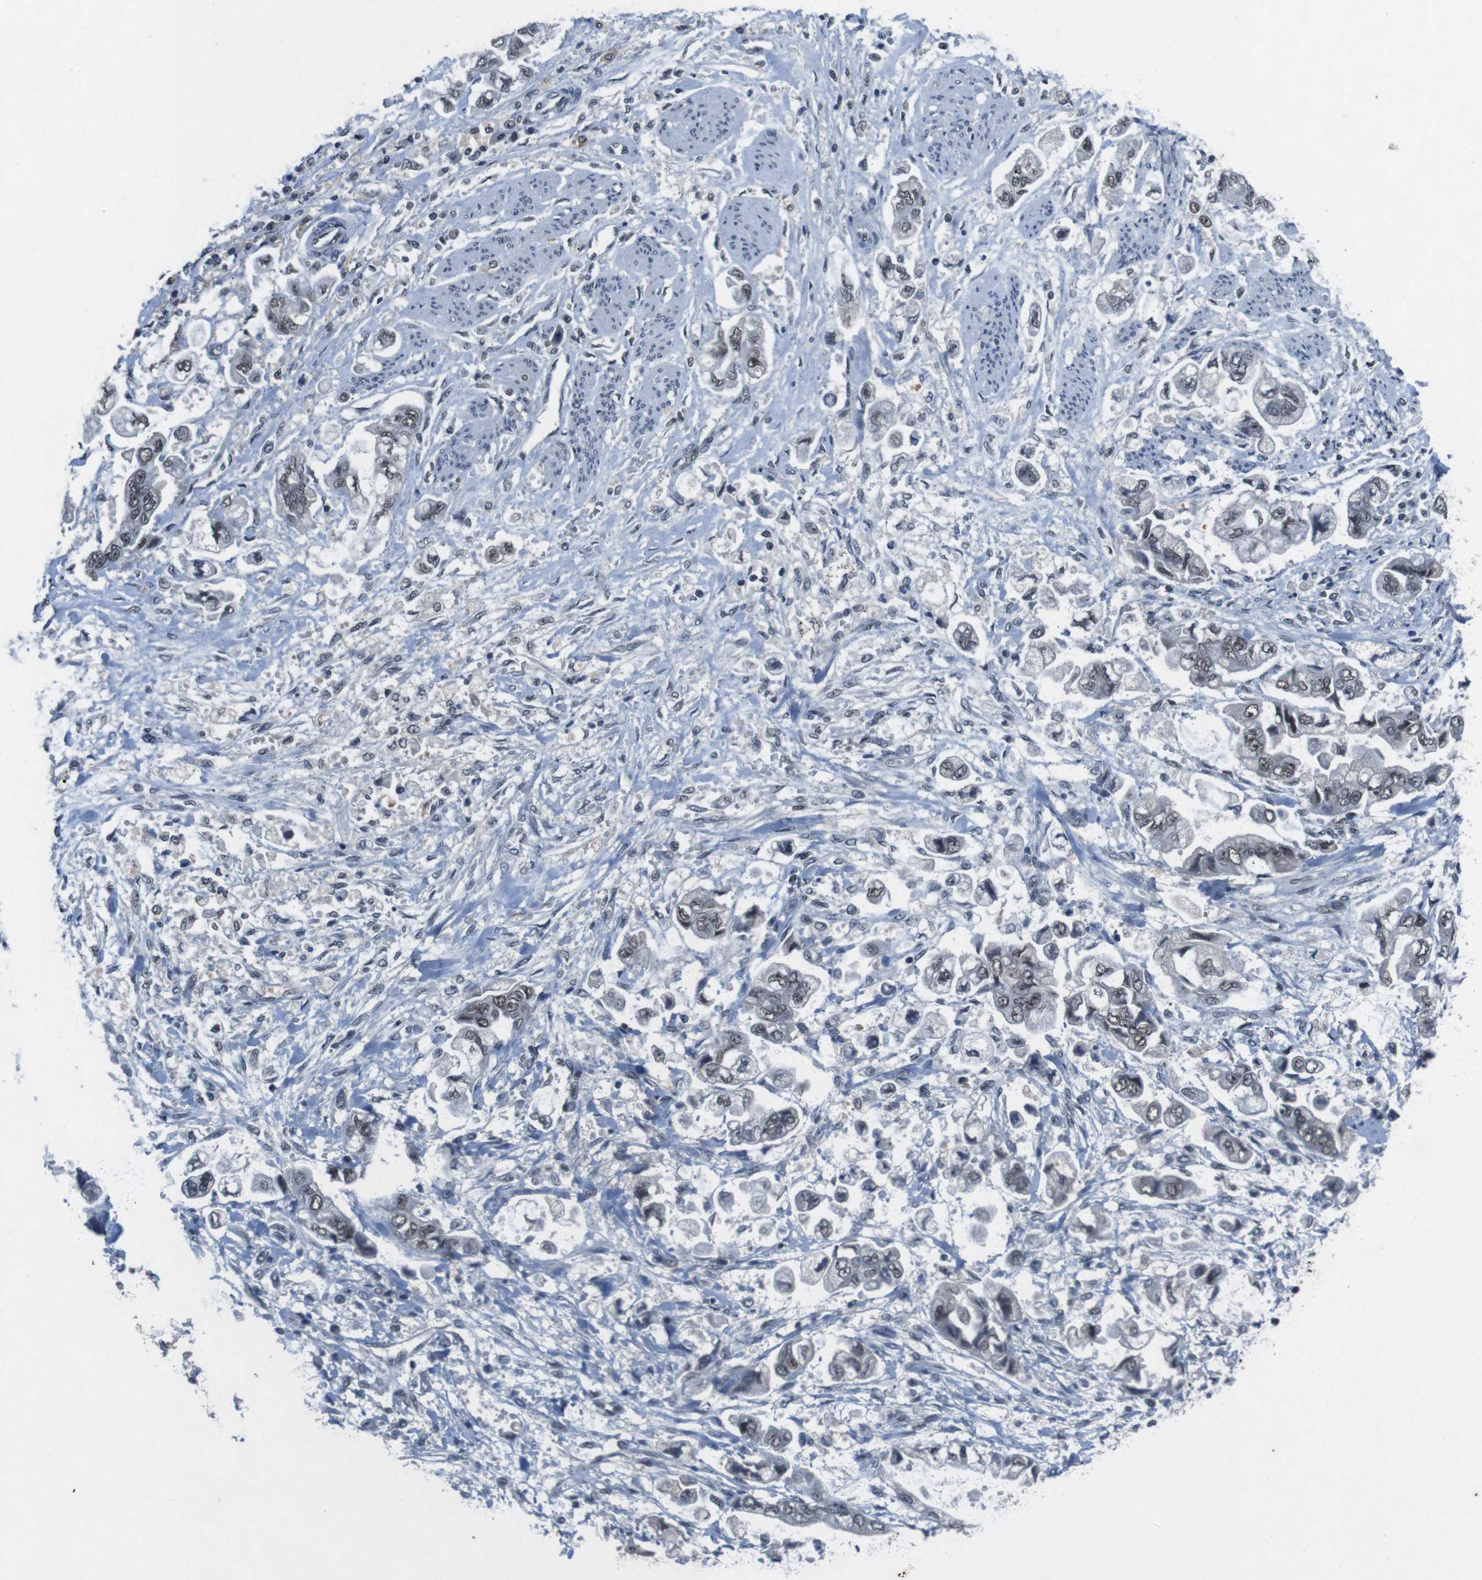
{"staining": {"intensity": "weak", "quantity": ">75%", "location": "nuclear"}, "tissue": "stomach cancer", "cell_type": "Tumor cells", "image_type": "cancer", "snomed": [{"axis": "morphology", "description": "Normal tissue, NOS"}, {"axis": "morphology", "description": "Adenocarcinoma, NOS"}, {"axis": "topography", "description": "Stomach"}], "caption": "Adenocarcinoma (stomach) tissue exhibits weak nuclear staining in approximately >75% of tumor cells, visualized by immunohistochemistry. The protein of interest is shown in brown color, while the nuclei are stained blue.", "gene": "USP7", "patient": {"sex": "male", "age": 62}}